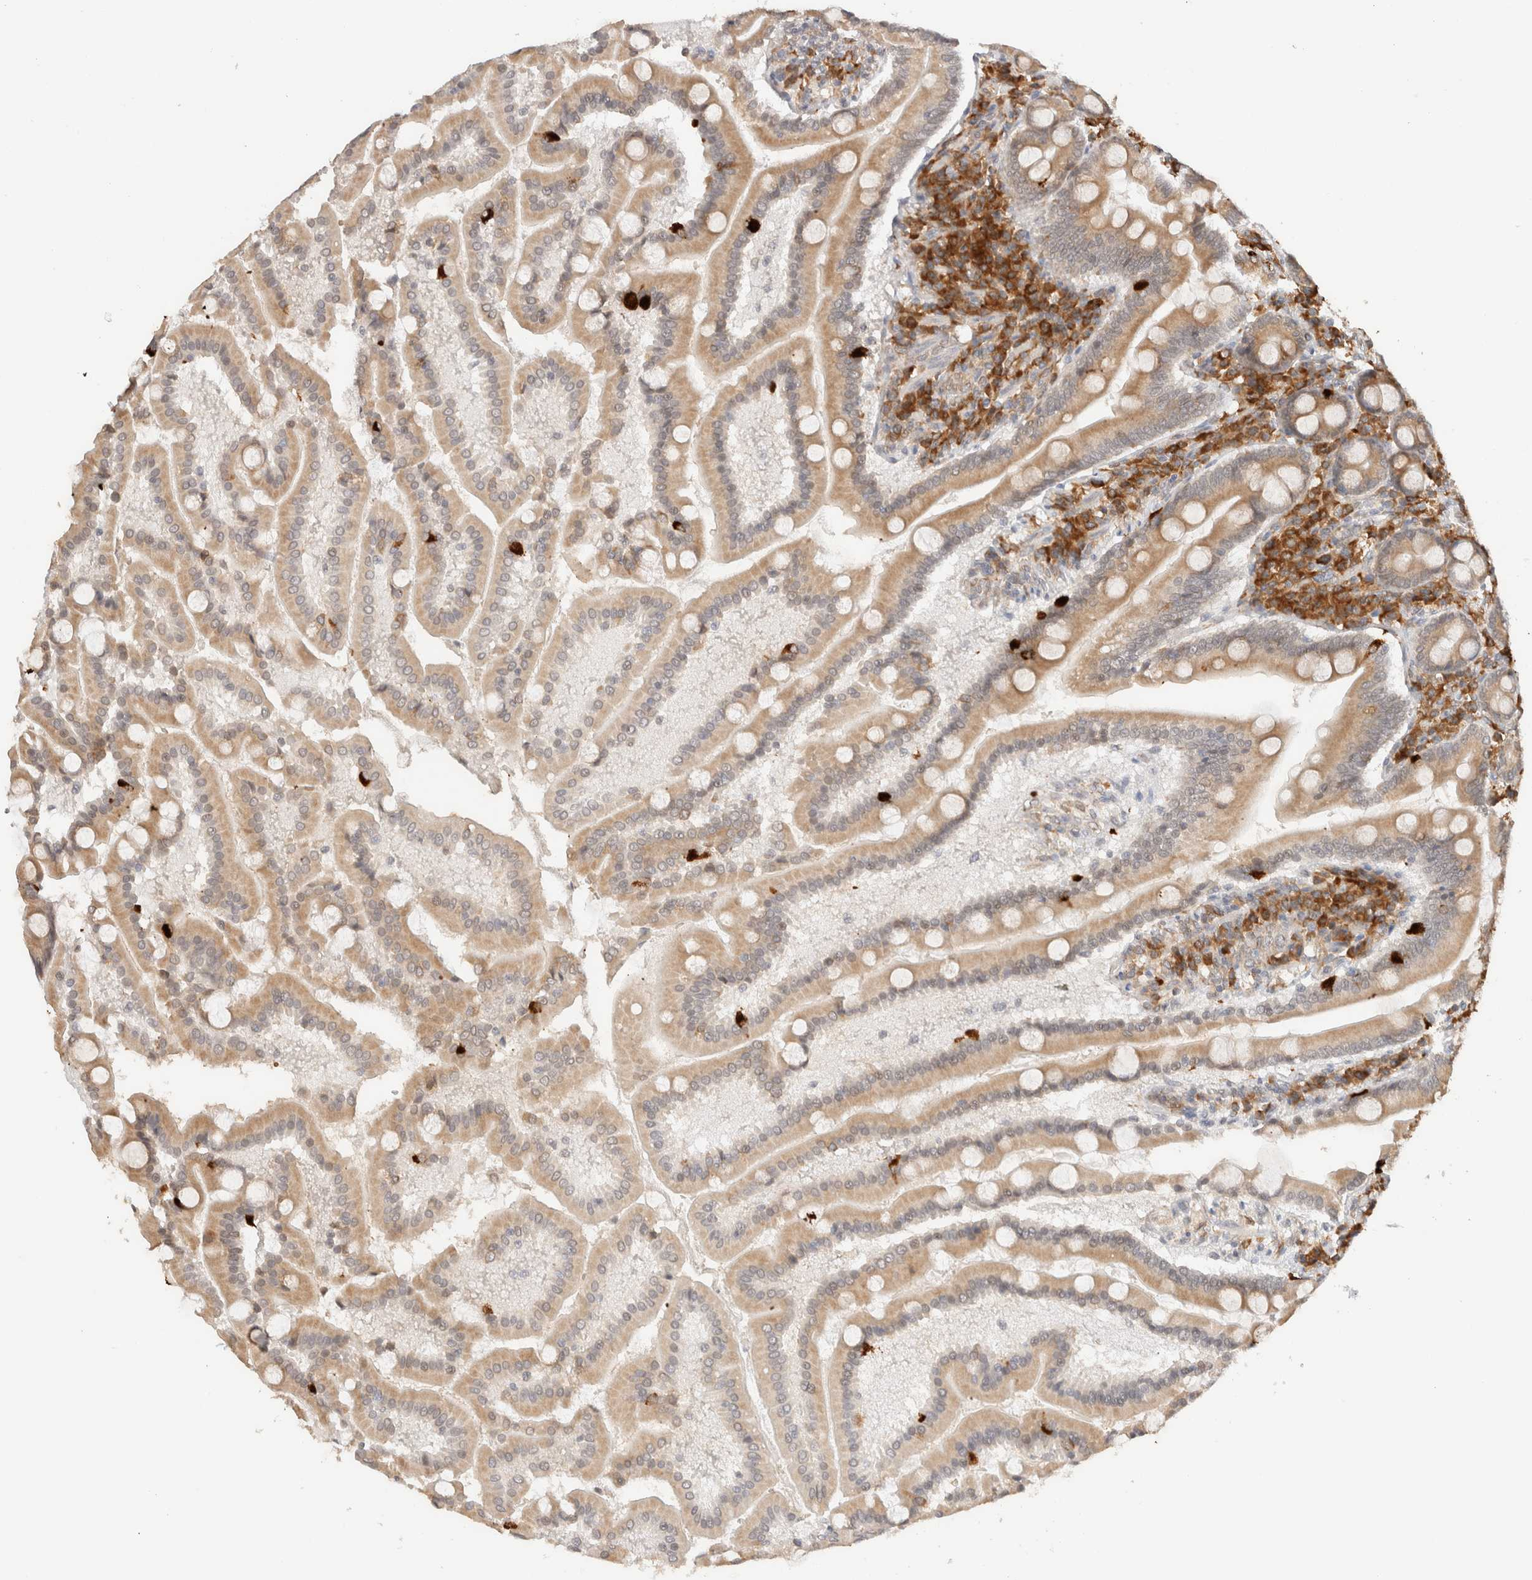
{"staining": {"intensity": "moderate", "quantity": ">75%", "location": "cytoplasmic/membranous"}, "tissue": "duodenum", "cell_type": "Glandular cells", "image_type": "normal", "snomed": [{"axis": "morphology", "description": "Normal tissue, NOS"}, {"axis": "topography", "description": "Duodenum"}], "caption": "Protein staining displays moderate cytoplasmic/membranous positivity in about >75% of glandular cells in normal duodenum. (Stains: DAB (3,3'-diaminobenzidine) in brown, nuclei in blue, Microscopy: brightfield microscopy at high magnification).", "gene": "SYVN1", "patient": {"sex": "male", "age": 50}}